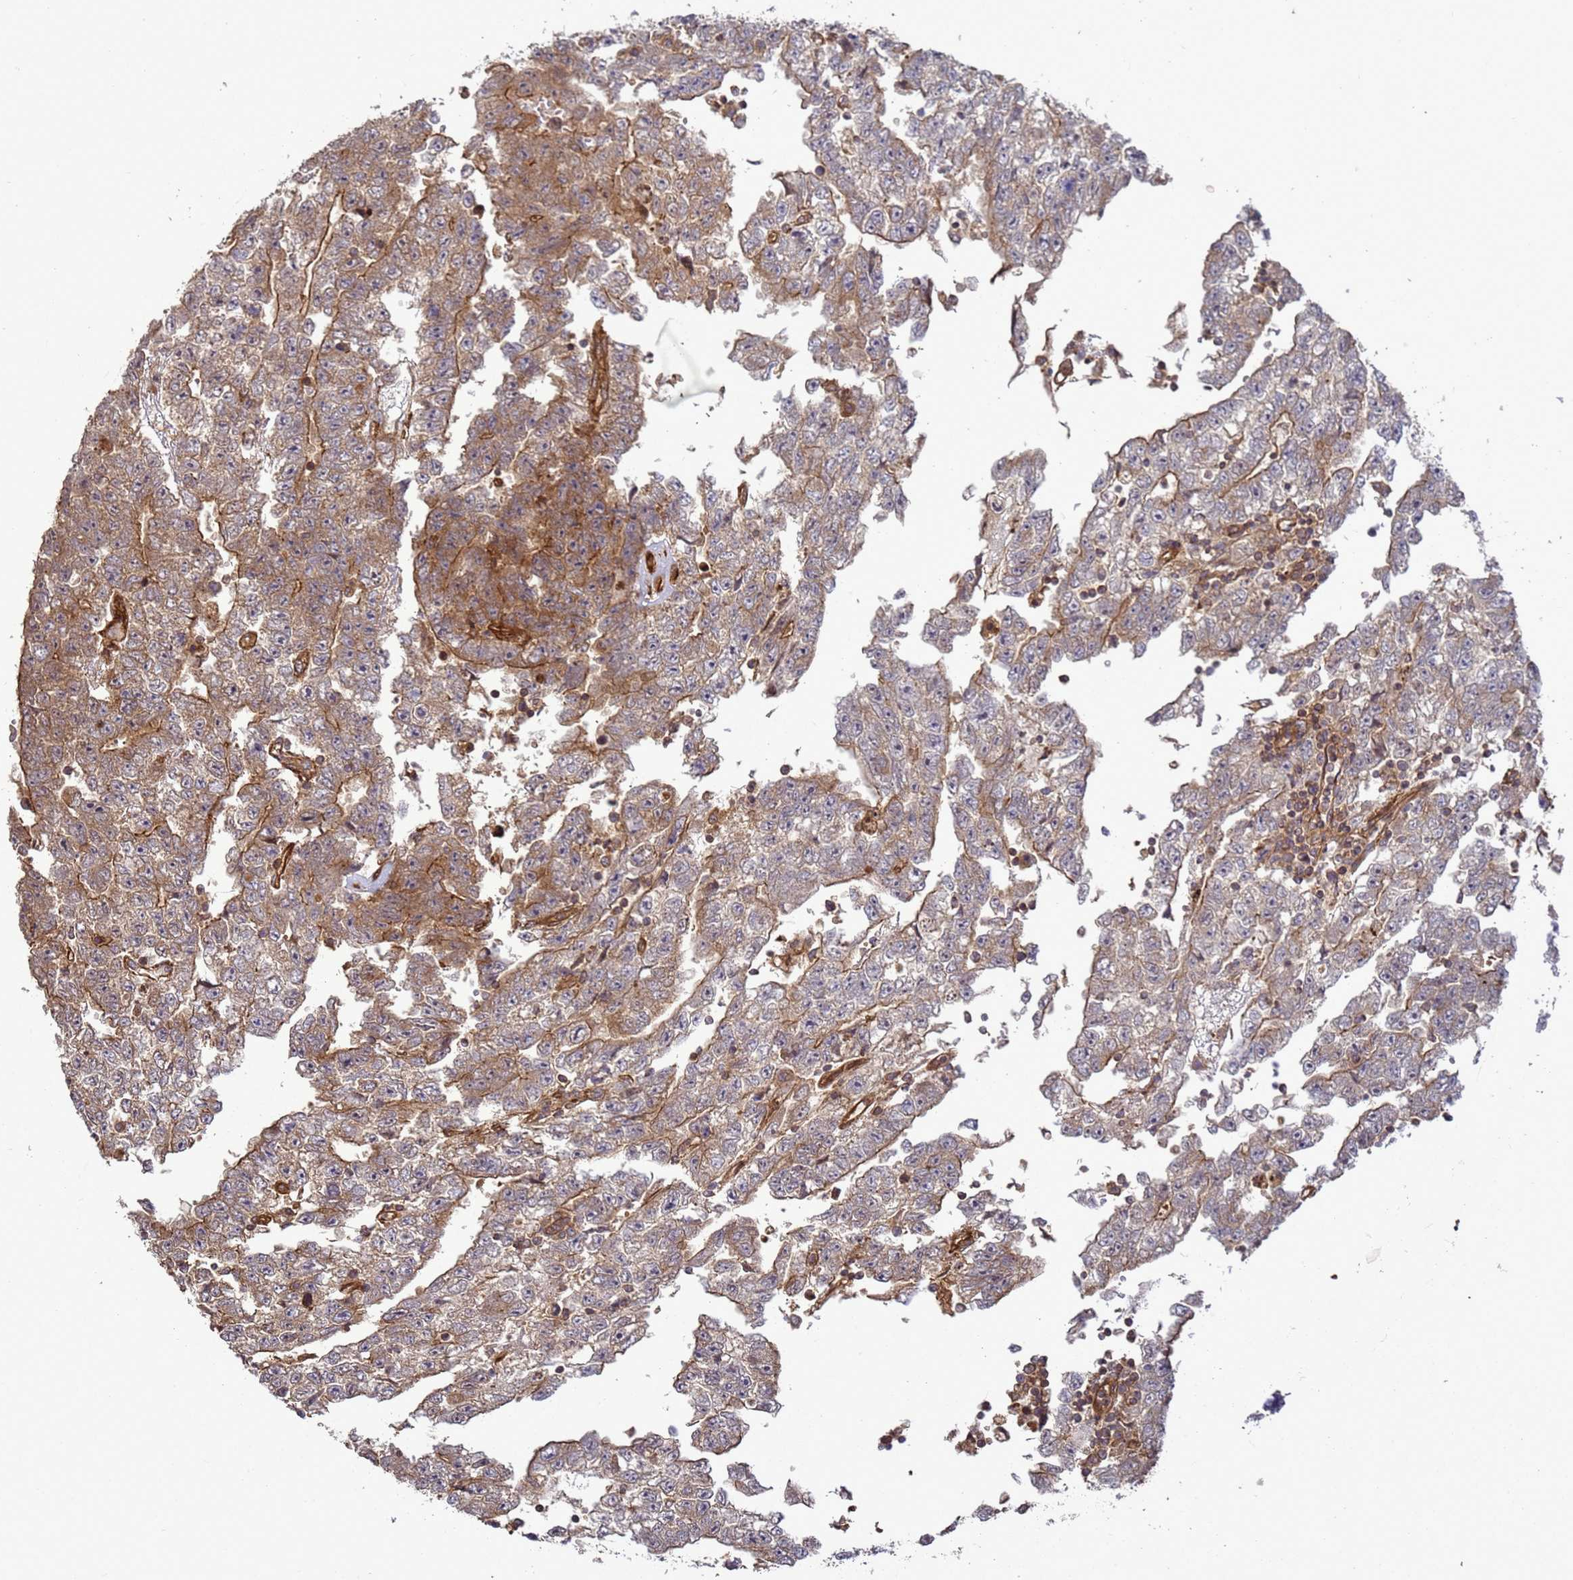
{"staining": {"intensity": "moderate", "quantity": "25%-75%", "location": "cytoplasmic/membranous"}, "tissue": "testis cancer", "cell_type": "Tumor cells", "image_type": "cancer", "snomed": [{"axis": "morphology", "description": "Carcinoma, Embryonal, NOS"}, {"axis": "topography", "description": "Testis"}], "caption": "A medium amount of moderate cytoplasmic/membranous positivity is identified in about 25%-75% of tumor cells in testis embryonal carcinoma tissue. The staining was performed using DAB (3,3'-diaminobenzidine) to visualize the protein expression in brown, while the nuclei were stained in blue with hematoxylin (Magnification: 20x).", "gene": "CNOT1", "patient": {"sex": "male", "age": 25}}